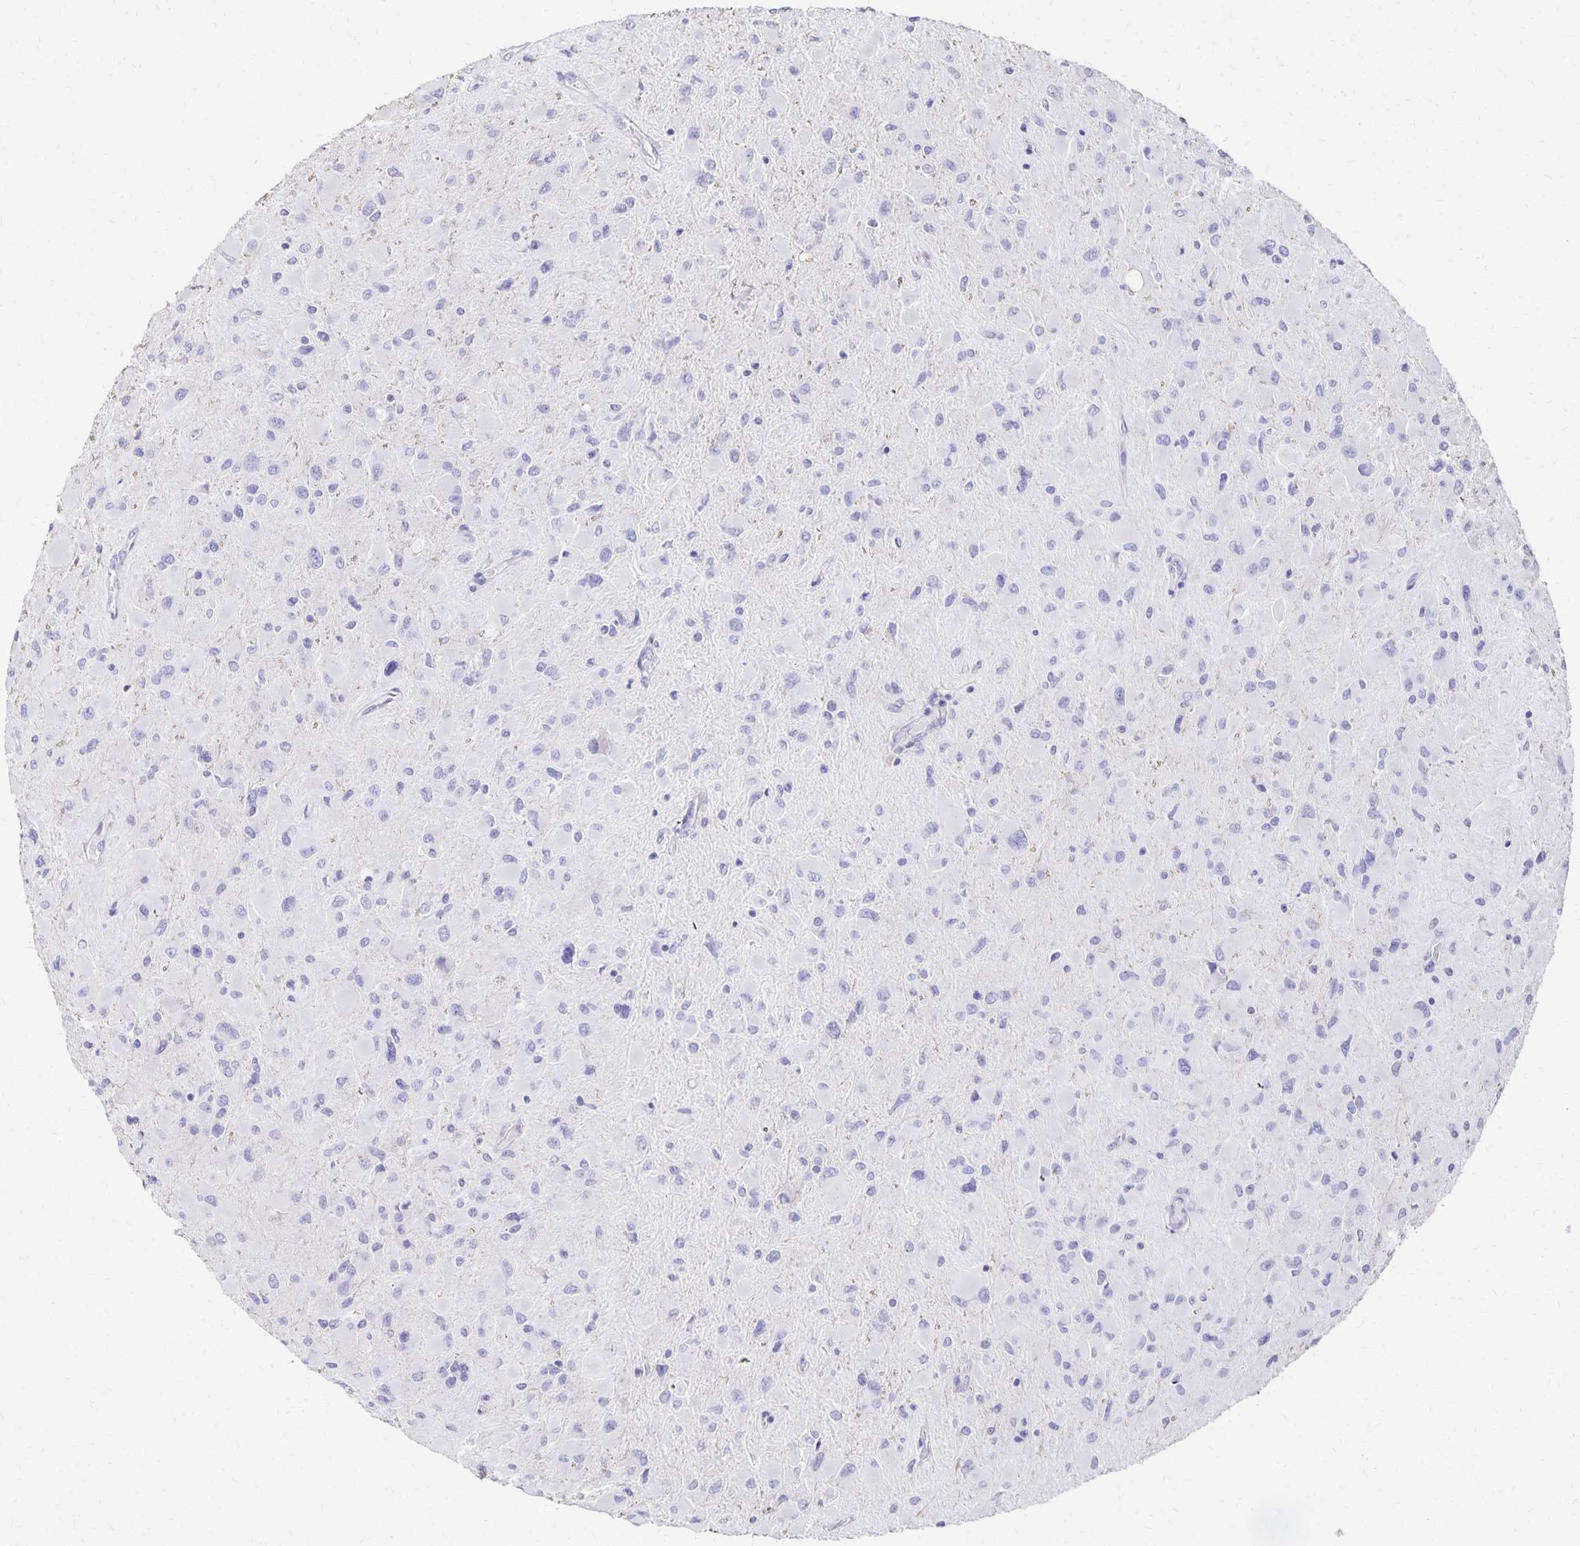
{"staining": {"intensity": "negative", "quantity": "none", "location": "none"}, "tissue": "glioma", "cell_type": "Tumor cells", "image_type": "cancer", "snomed": [{"axis": "morphology", "description": "Glioma, malignant, High grade"}, {"axis": "topography", "description": "Cerebral cortex"}], "caption": "Protein analysis of glioma reveals no significant positivity in tumor cells.", "gene": "DYNLT4", "patient": {"sex": "female", "age": 36}}